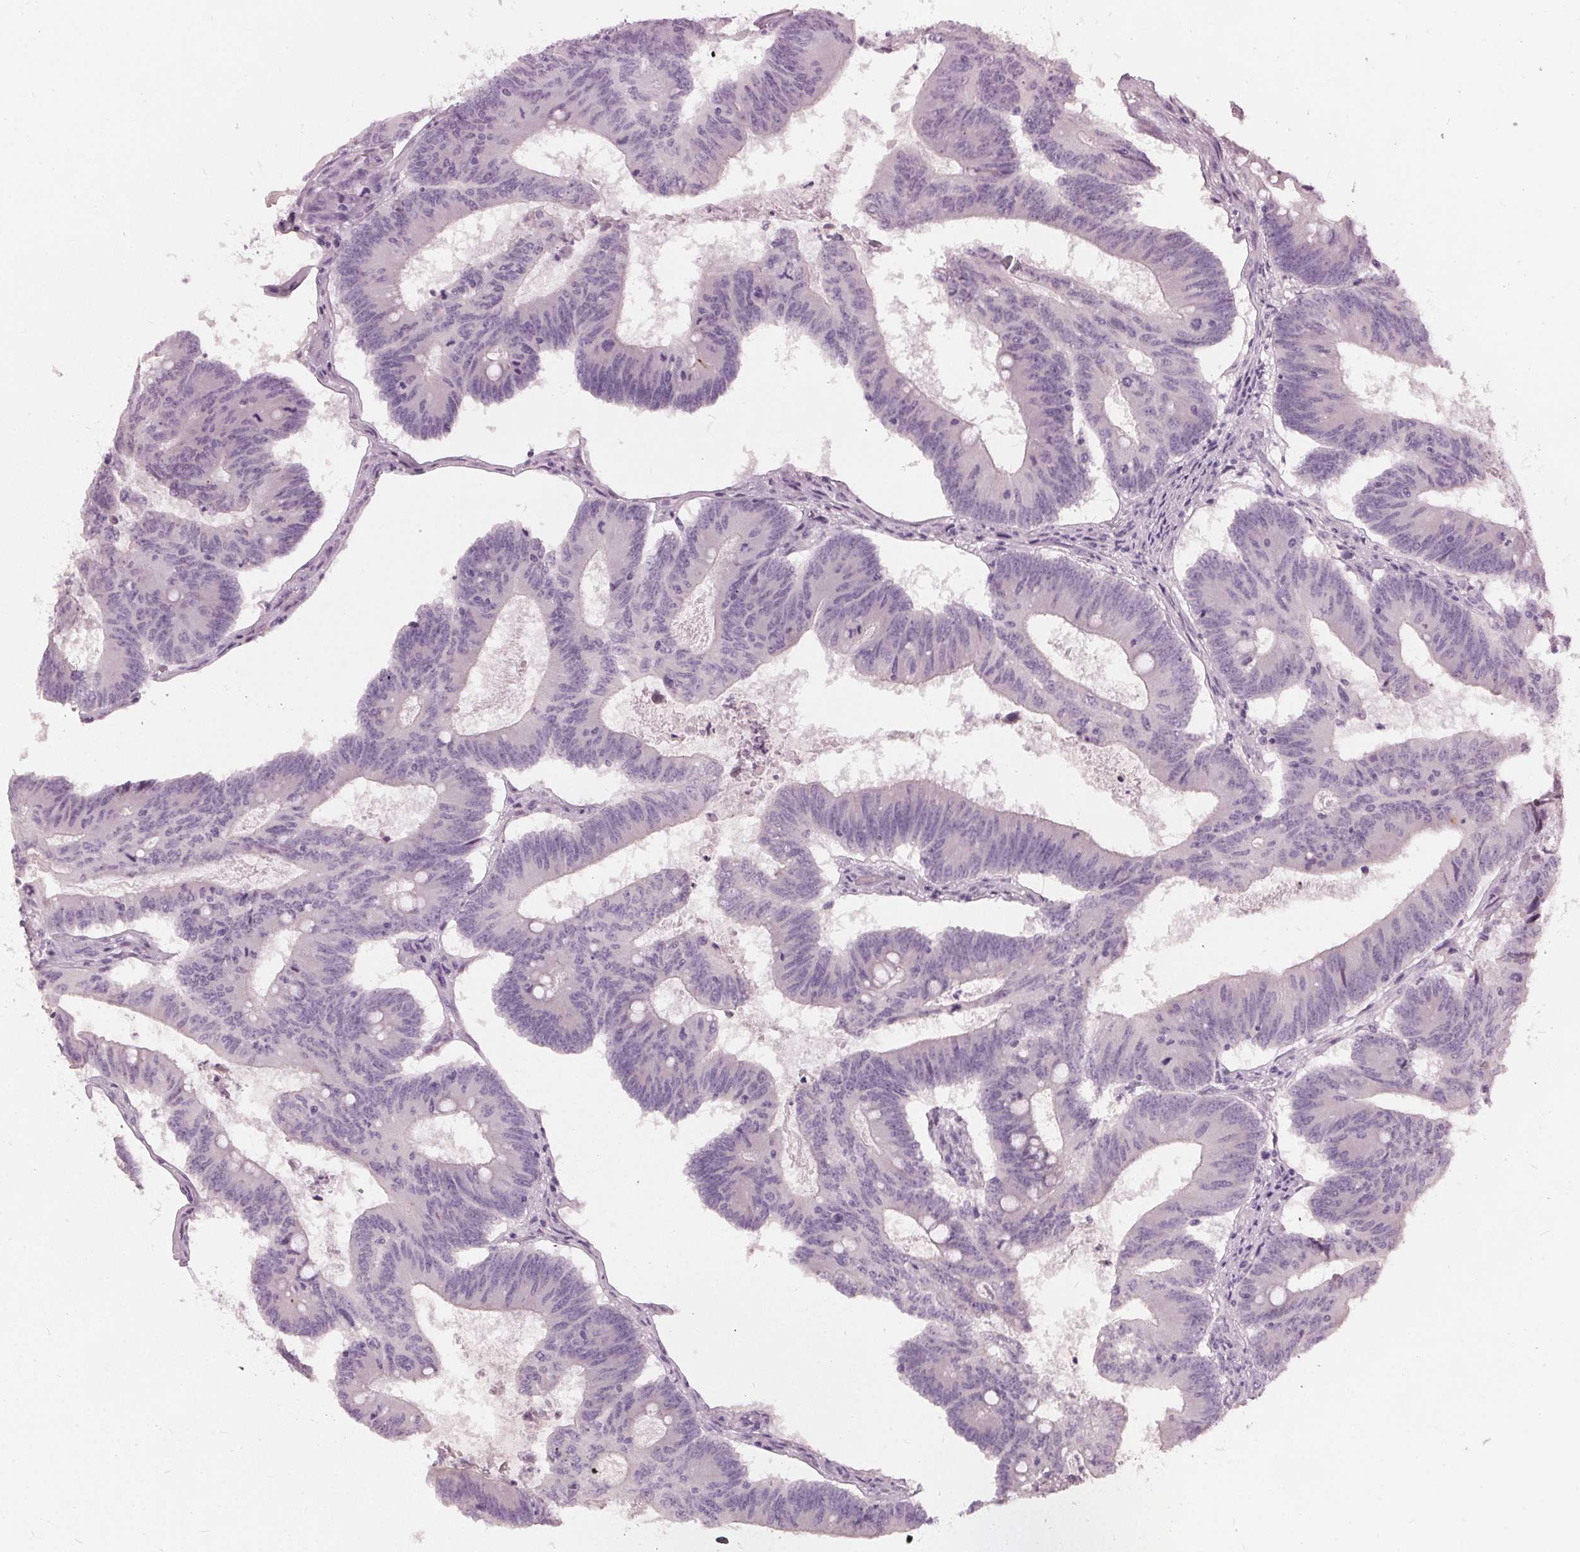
{"staining": {"intensity": "negative", "quantity": "none", "location": "none"}, "tissue": "colorectal cancer", "cell_type": "Tumor cells", "image_type": "cancer", "snomed": [{"axis": "morphology", "description": "Adenocarcinoma, NOS"}, {"axis": "topography", "description": "Colon"}], "caption": "Adenocarcinoma (colorectal) was stained to show a protein in brown. There is no significant positivity in tumor cells.", "gene": "KLK13", "patient": {"sex": "female", "age": 70}}